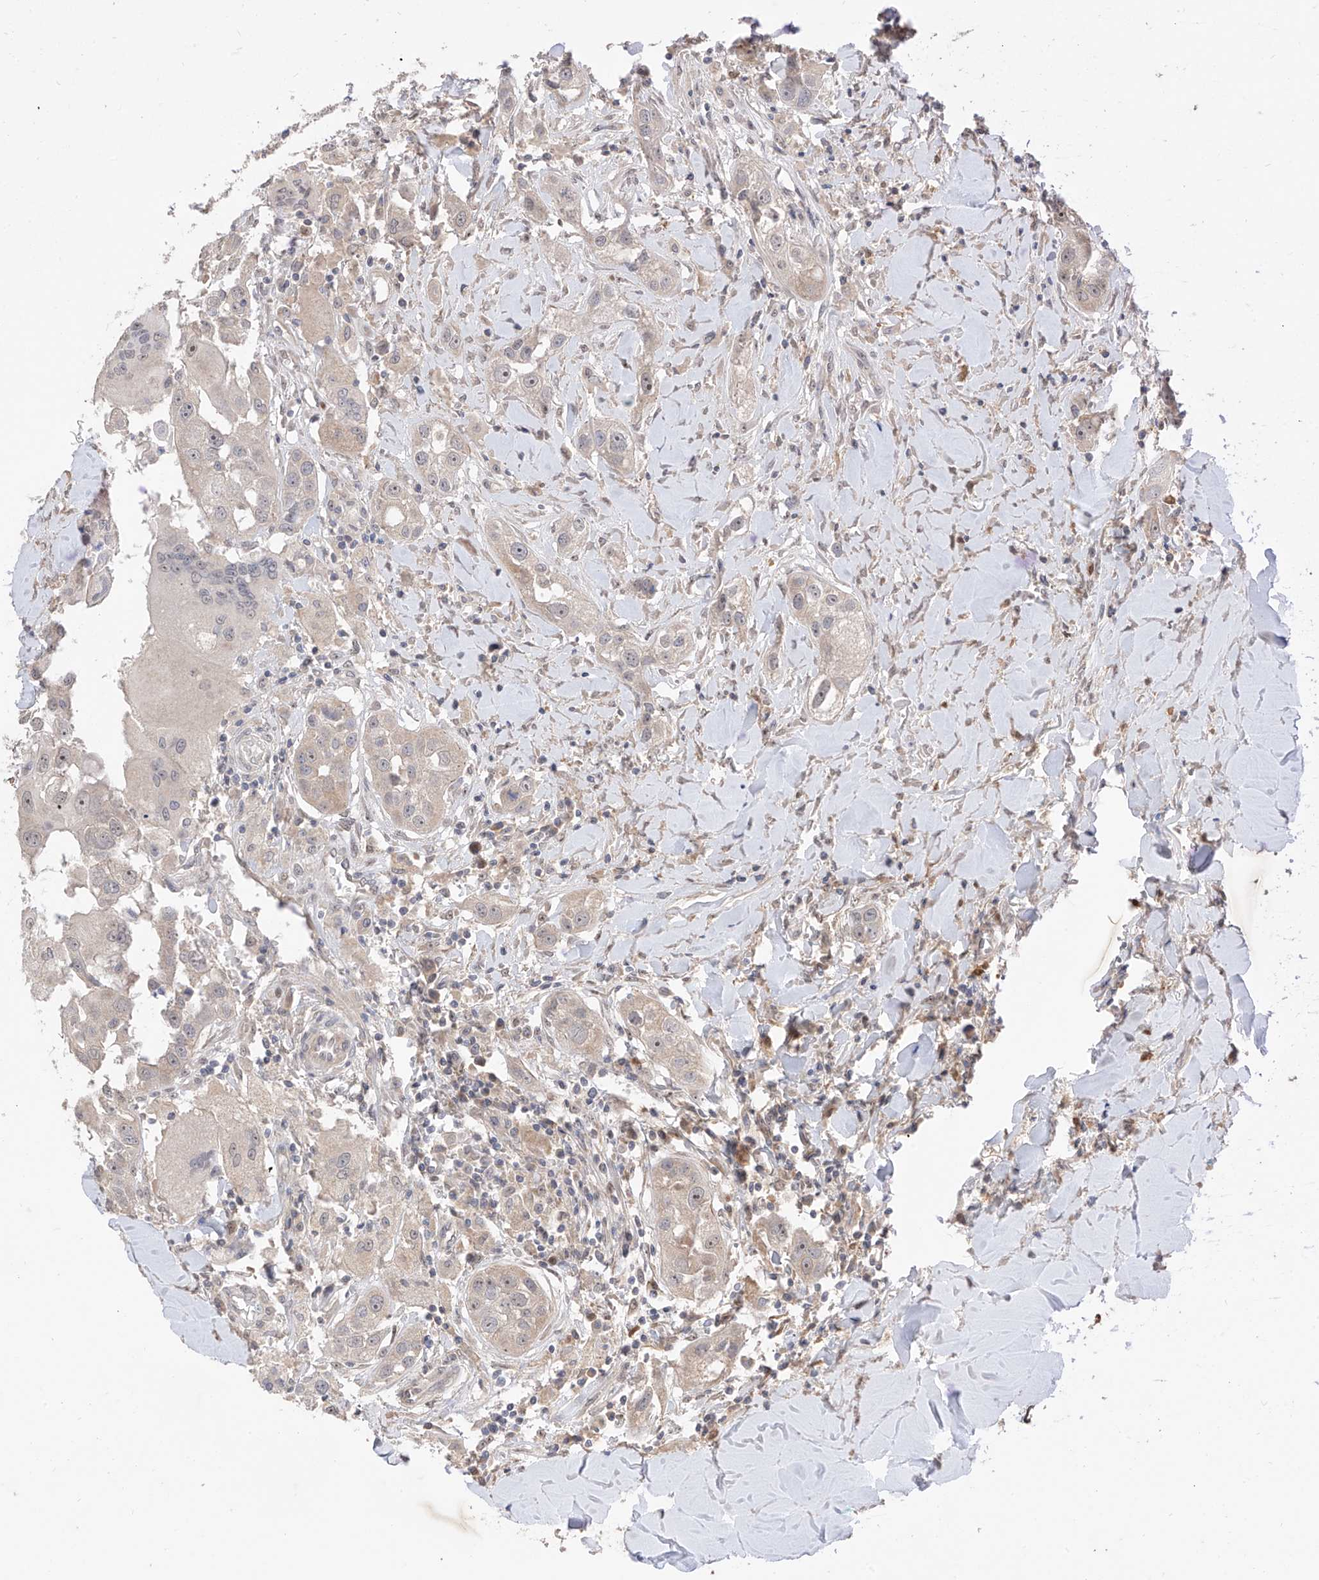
{"staining": {"intensity": "moderate", "quantity": "<25%", "location": "nuclear"}, "tissue": "head and neck cancer", "cell_type": "Tumor cells", "image_type": "cancer", "snomed": [{"axis": "morphology", "description": "Normal tissue, NOS"}, {"axis": "morphology", "description": "Squamous cell carcinoma, NOS"}, {"axis": "topography", "description": "Skeletal muscle"}, {"axis": "topography", "description": "Head-Neck"}], "caption": "Immunohistochemistry (IHC) histopathology image of neoplastic tissue: head and neck squamous cell carcinoma stained using IHC shows low levels of moderate protein expression localized specifically in the nuclear of tumor cells, appearing as a nuclear brown color.", "gene": "LATS1", "patient": {"sex": "male", "age": 51}}